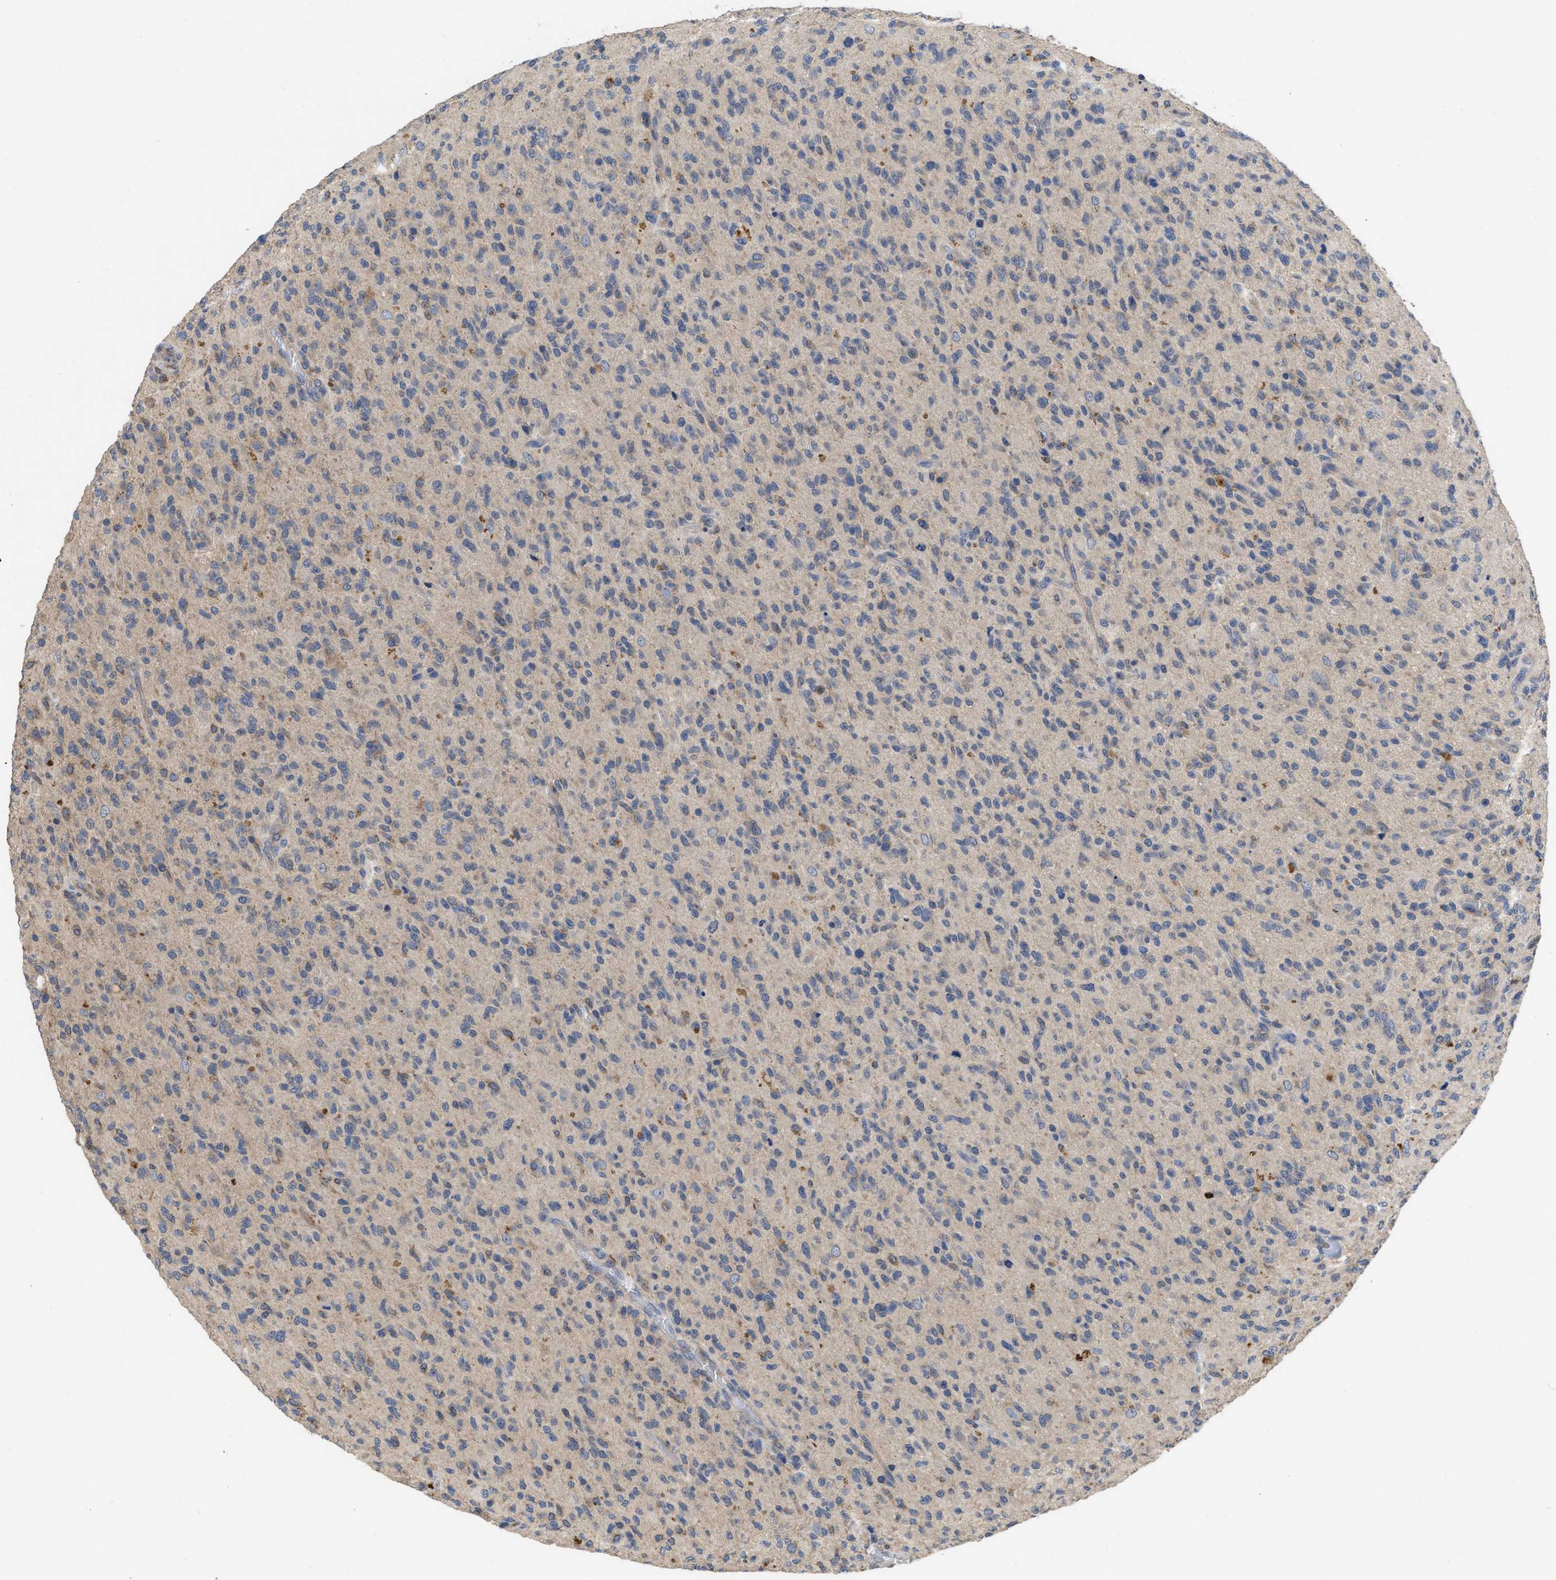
{"staining": {"intensity": "weak", "quantity": "<25%", "location": "cytoplasmic/membranous"}, "tissue": "glioma", "cell_type": "Tumor cells", "image_type": "cancer", "snomed": [{"axis": "morphology", "description": "Glioma, malignant, High grade"}, {"axis": "topography", "description": "Brain"}], "caption": "This micrograph is of malignant high-grade glioma stained with immunohistochemistry to label a protein in brown with the nuclei are counter-stained blue. There is no staining in tumor cells.", "gene": "RNF216", "patient": {"sex": "male", "age": 71}}